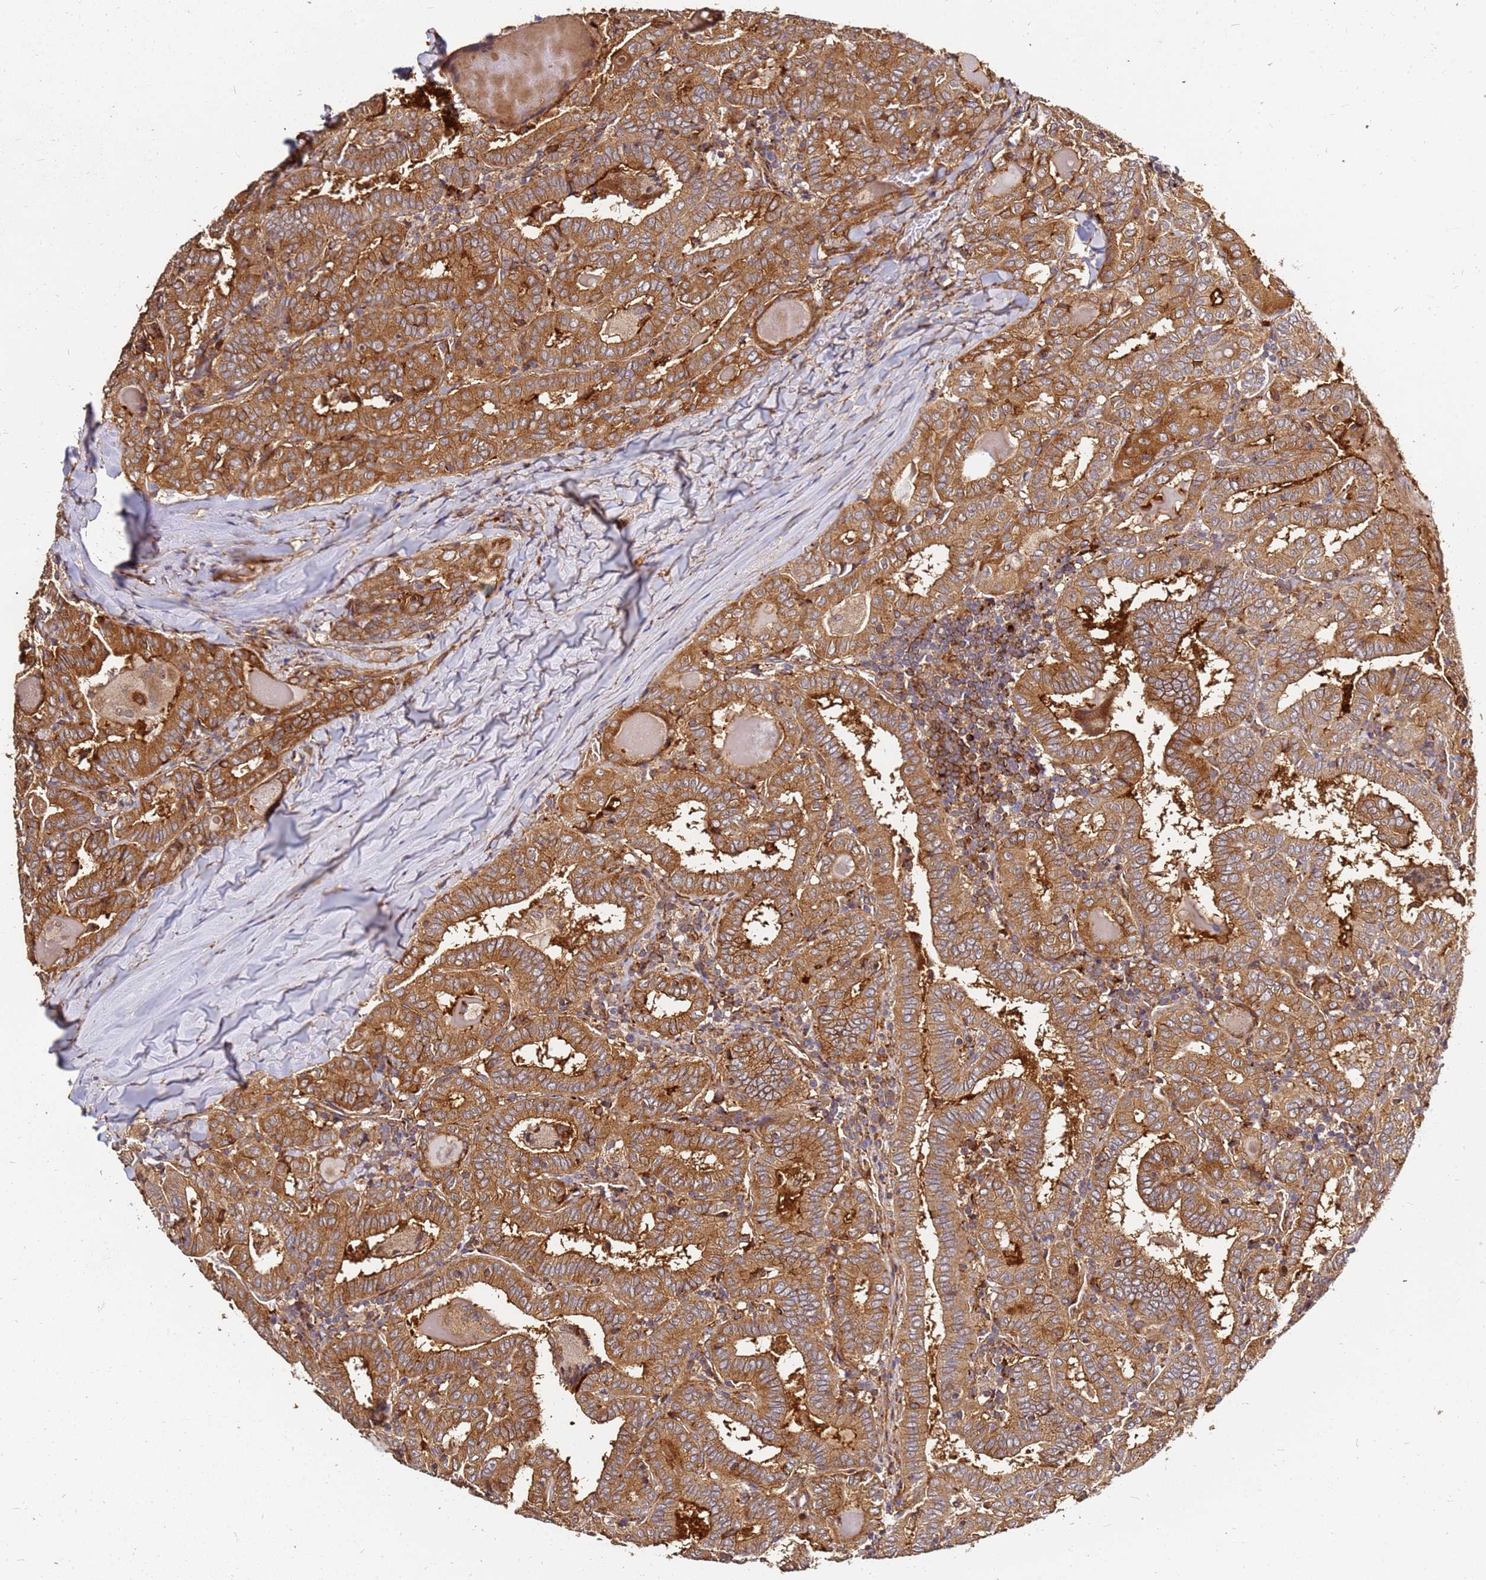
{"staining": {"intensity": "moderate", "quantity": ">75%", "location": "cytoplasmic/membranous"}, "tissue": "thyroid cancer", "cell_type": "Tumor cells", "image_type": "cancer", "snomed": [{"axis": "morphology", "description": "Papillary adenocarcinoma, NOS"}, {"axis": "topography", "description": "Thyroid gland"}], "caption": "An image of human thyroid cancer (papillary adenocarcinoma) stained for a protein demonstrates moderate cytoplasmic/membranous brown staining in tumor cells.", "gene": "DVL3", "patient": {"sex": "female", "age": 72}}